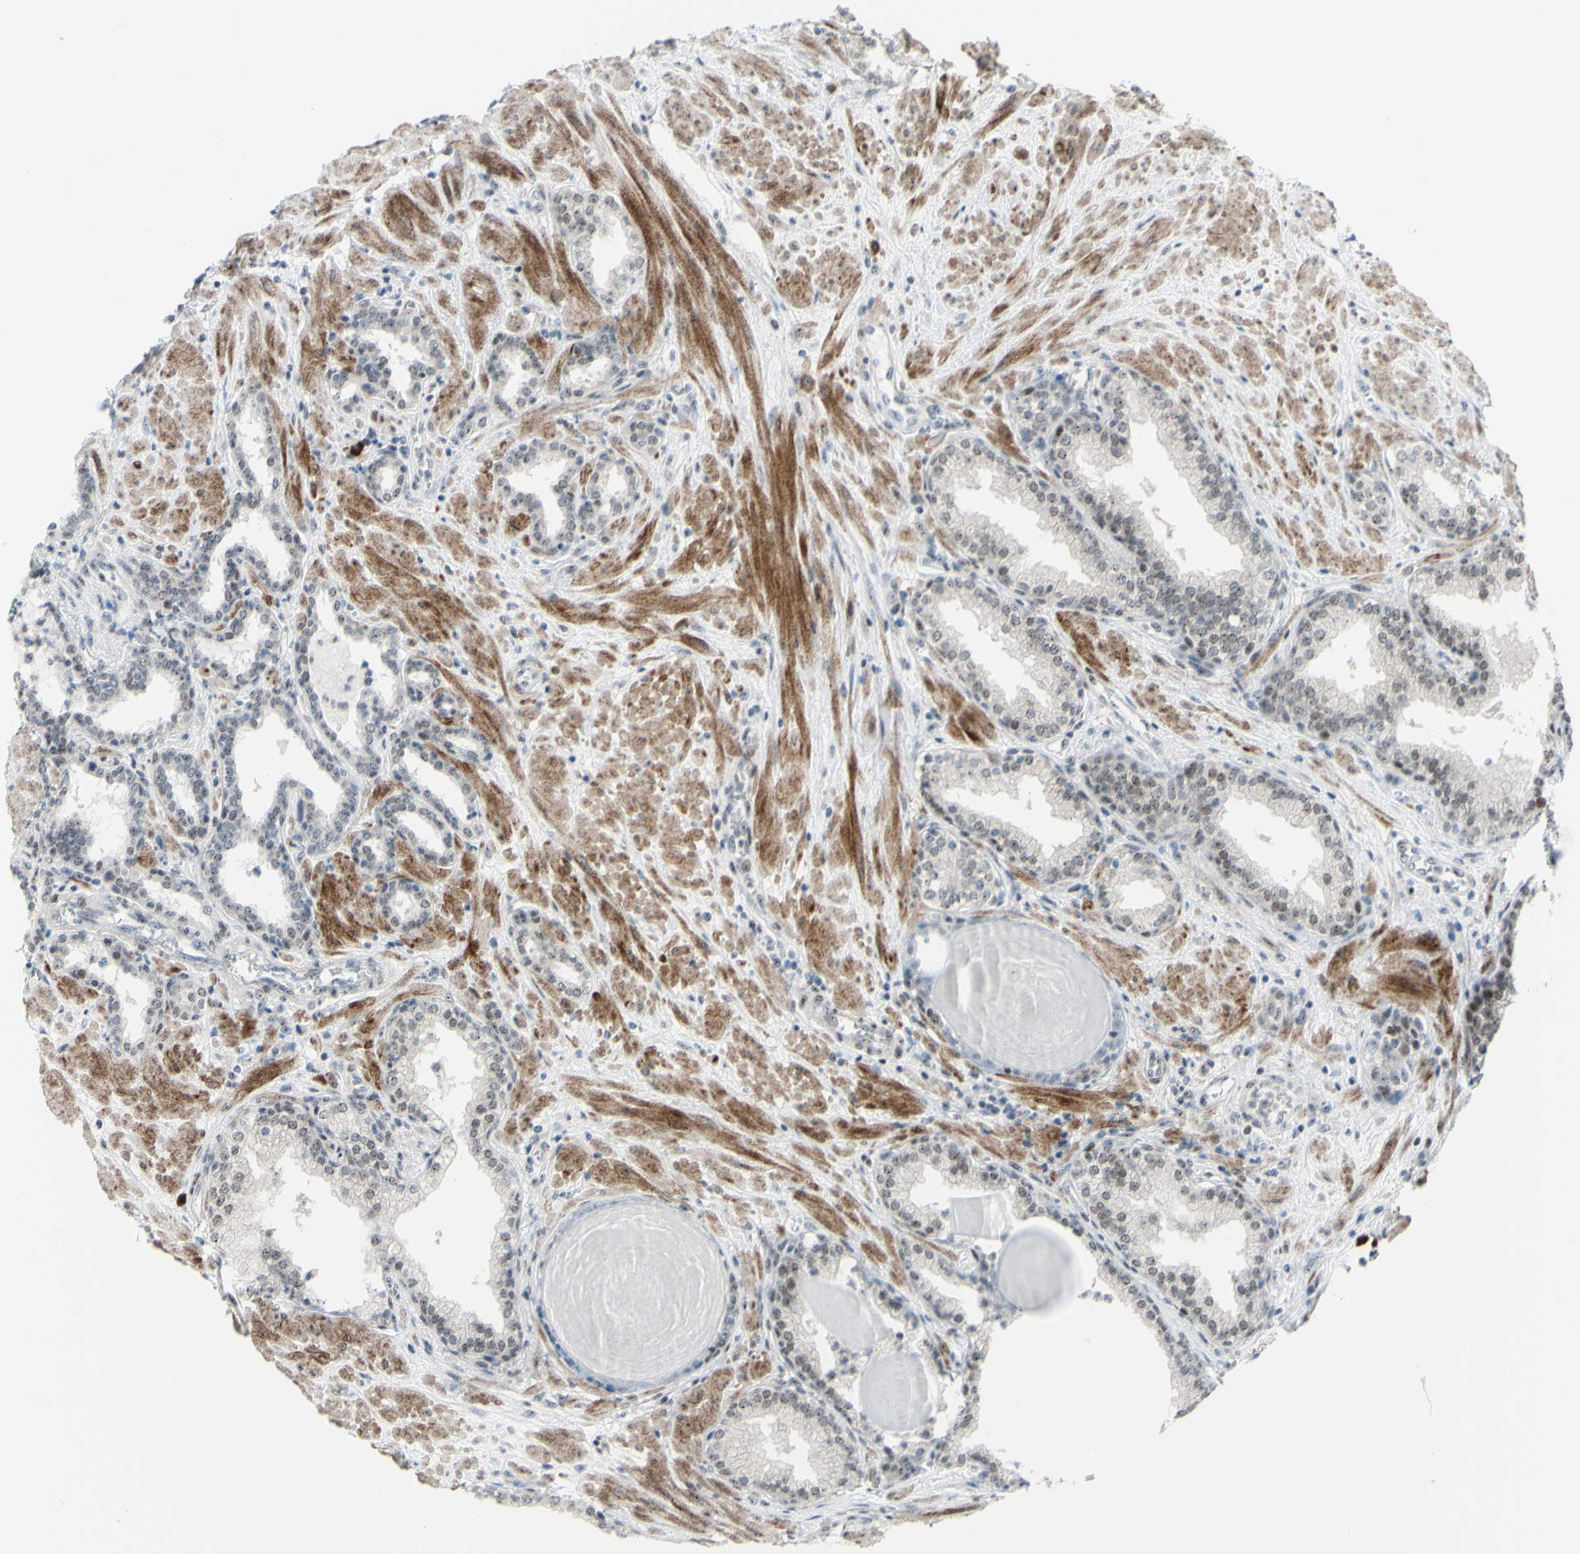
{"staining": {"intensity": "moderate", "quantity": "25%-75%", "location": "nuclear"}, "tissue": "prostate", "cell_type": "Glandular cells", "image_type": "normal", "snomed": [{"axis": "morphology", "description": "Normal tissue, NOS"}, {"axis": "topography", "description": "Prostate"}], "caption": "Immunohistochemical staining of normal prostate reveals 25%-75% levels of moderate nuclear protein positivity in approximately 25%-75% of glandular cells.", "gene": "POLR1A", "patient": {"sex": "male", "age": 51}}